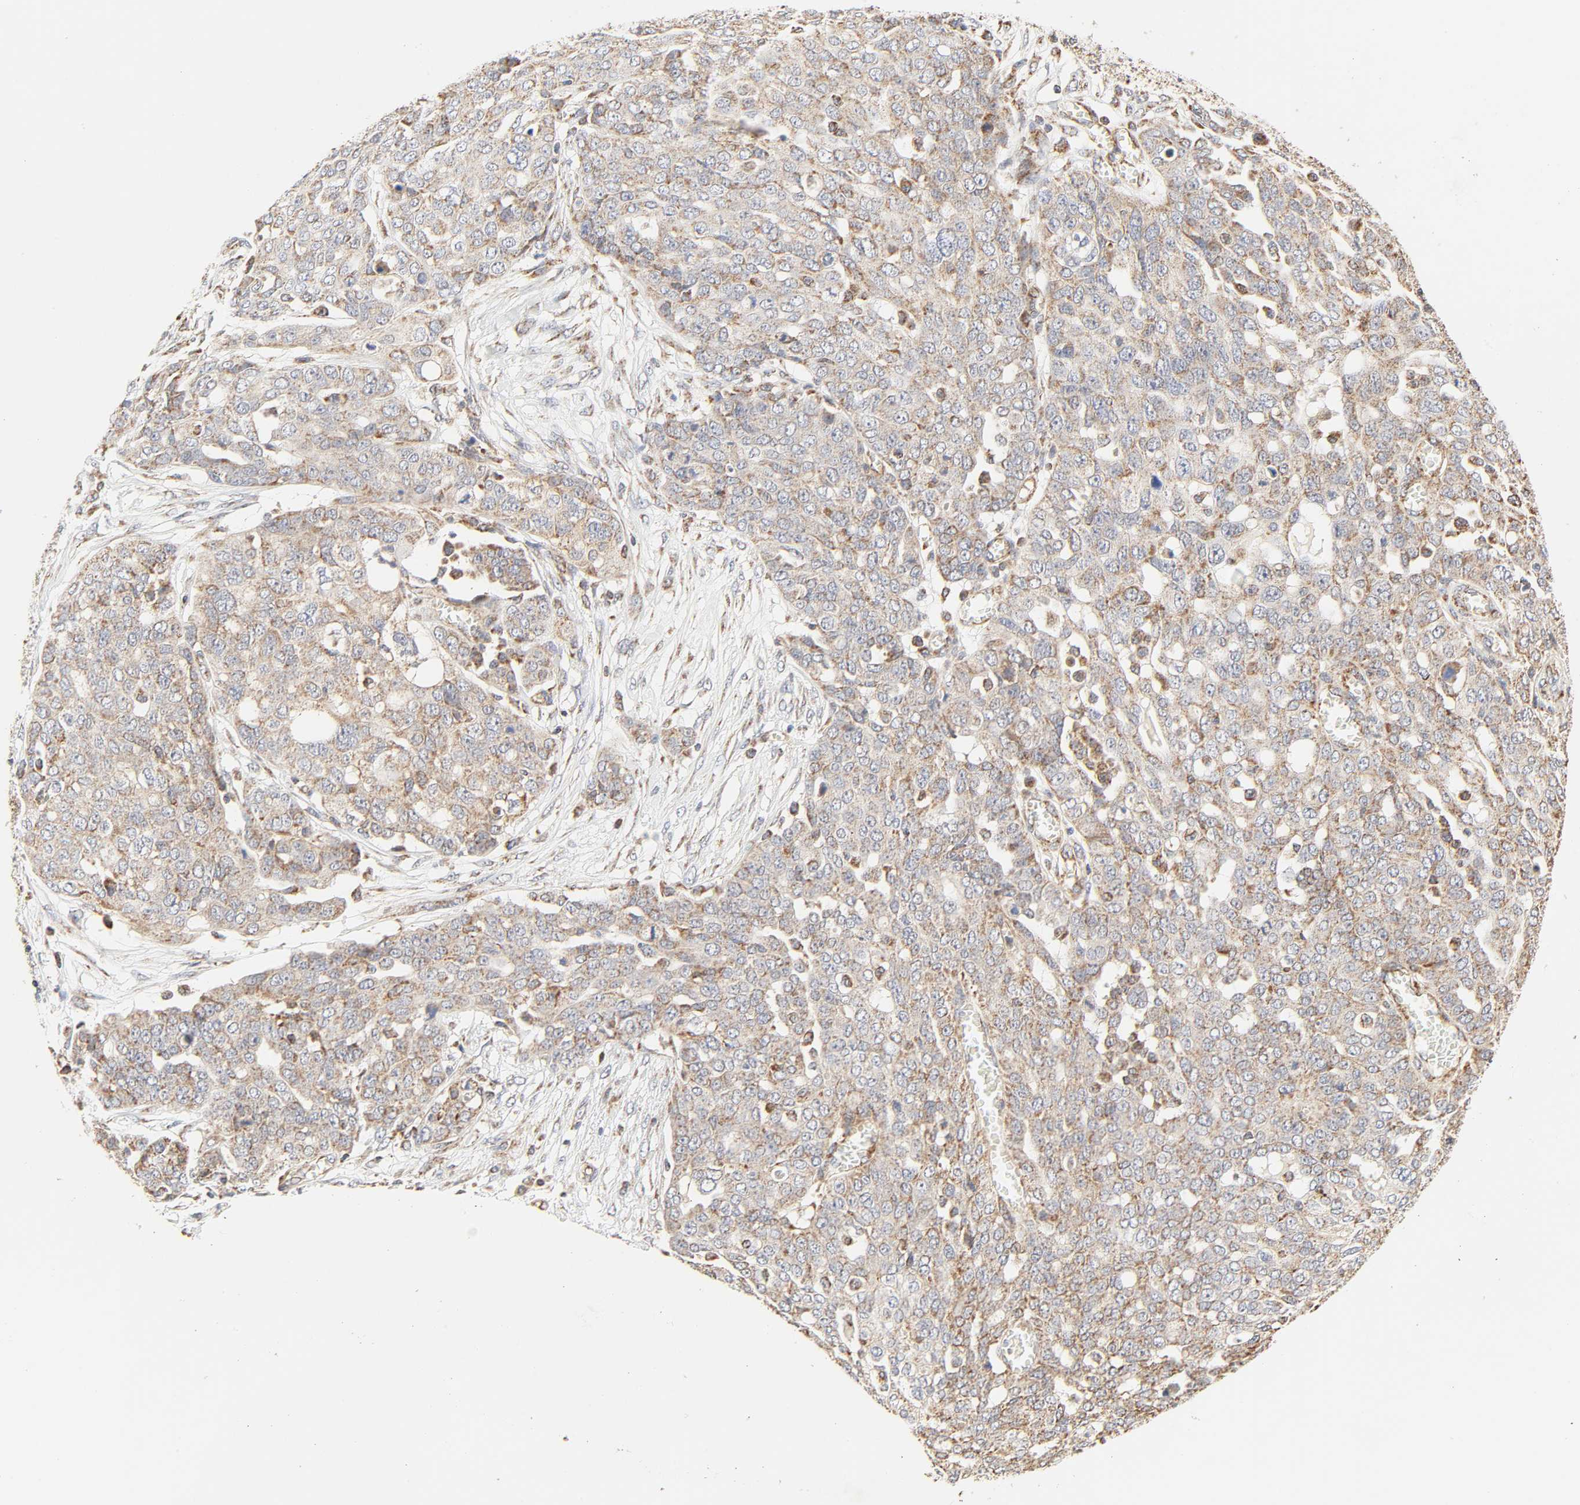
{"staining": {"intensity": "moderate", "quantity": ">75%", "location": "cytoplasmic/membranous"}, "tissue": "ovarian cancer", "cell_type": "Tumor cells", "image_type": "cancer", "snomed": [{"axis": "morphology", "description": "Cystadenocarcinoma, serous, NOS"}, {"axis": "topography", "description": "Soft tissue"}, {"axis": "topography", "description": "Ovary"}], "caption": "Ovarian cancer stained with DAB (3,3'-diaminobenzidine) IHC demonstrates medium levels of moderate cytoplasmic/membranous staining in approximately >75% of tumor cells. Nuclei are stained in blue.", "gene": "ZMAT5", "patient": {"sex": "female", "age": 57}}